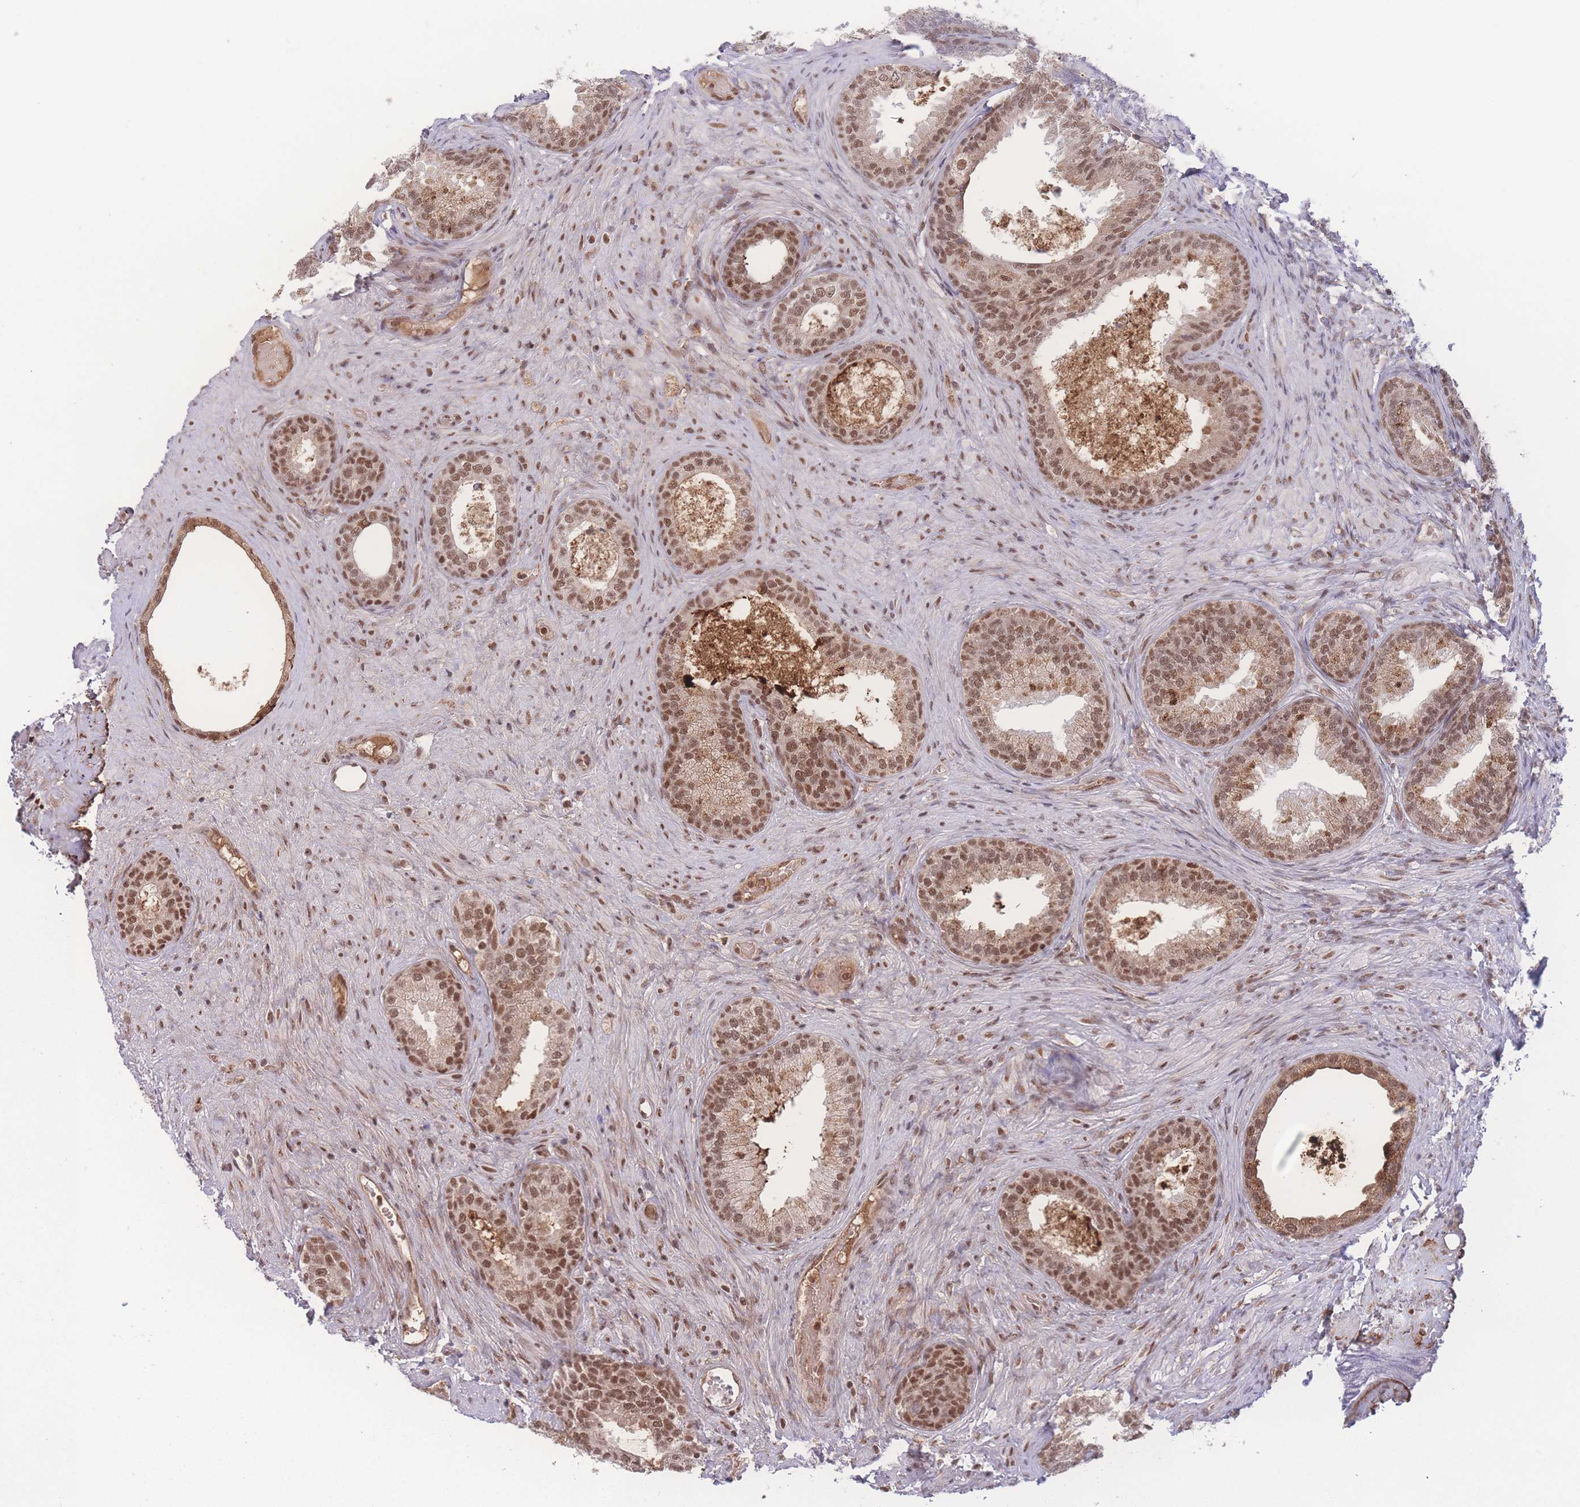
{"staining": {"intensity": "strong", "quantity": ">75%", "location": "nuclear"}, "tissue": "prostate", "cell_type": "Glandular cells", "image_type": "normal", "snomed": [{"axis": "morphology", "description": "Normal tissue, NOS"}, {"axis": "topography", "description": "Prostate"}], "caption": "Human prostate stained for a protein (brown) displays strong nuclear positive staining in about >75% of glandular cells.", "gene": "RAVER1", "patient": {"sex": "male", "age": 76}}